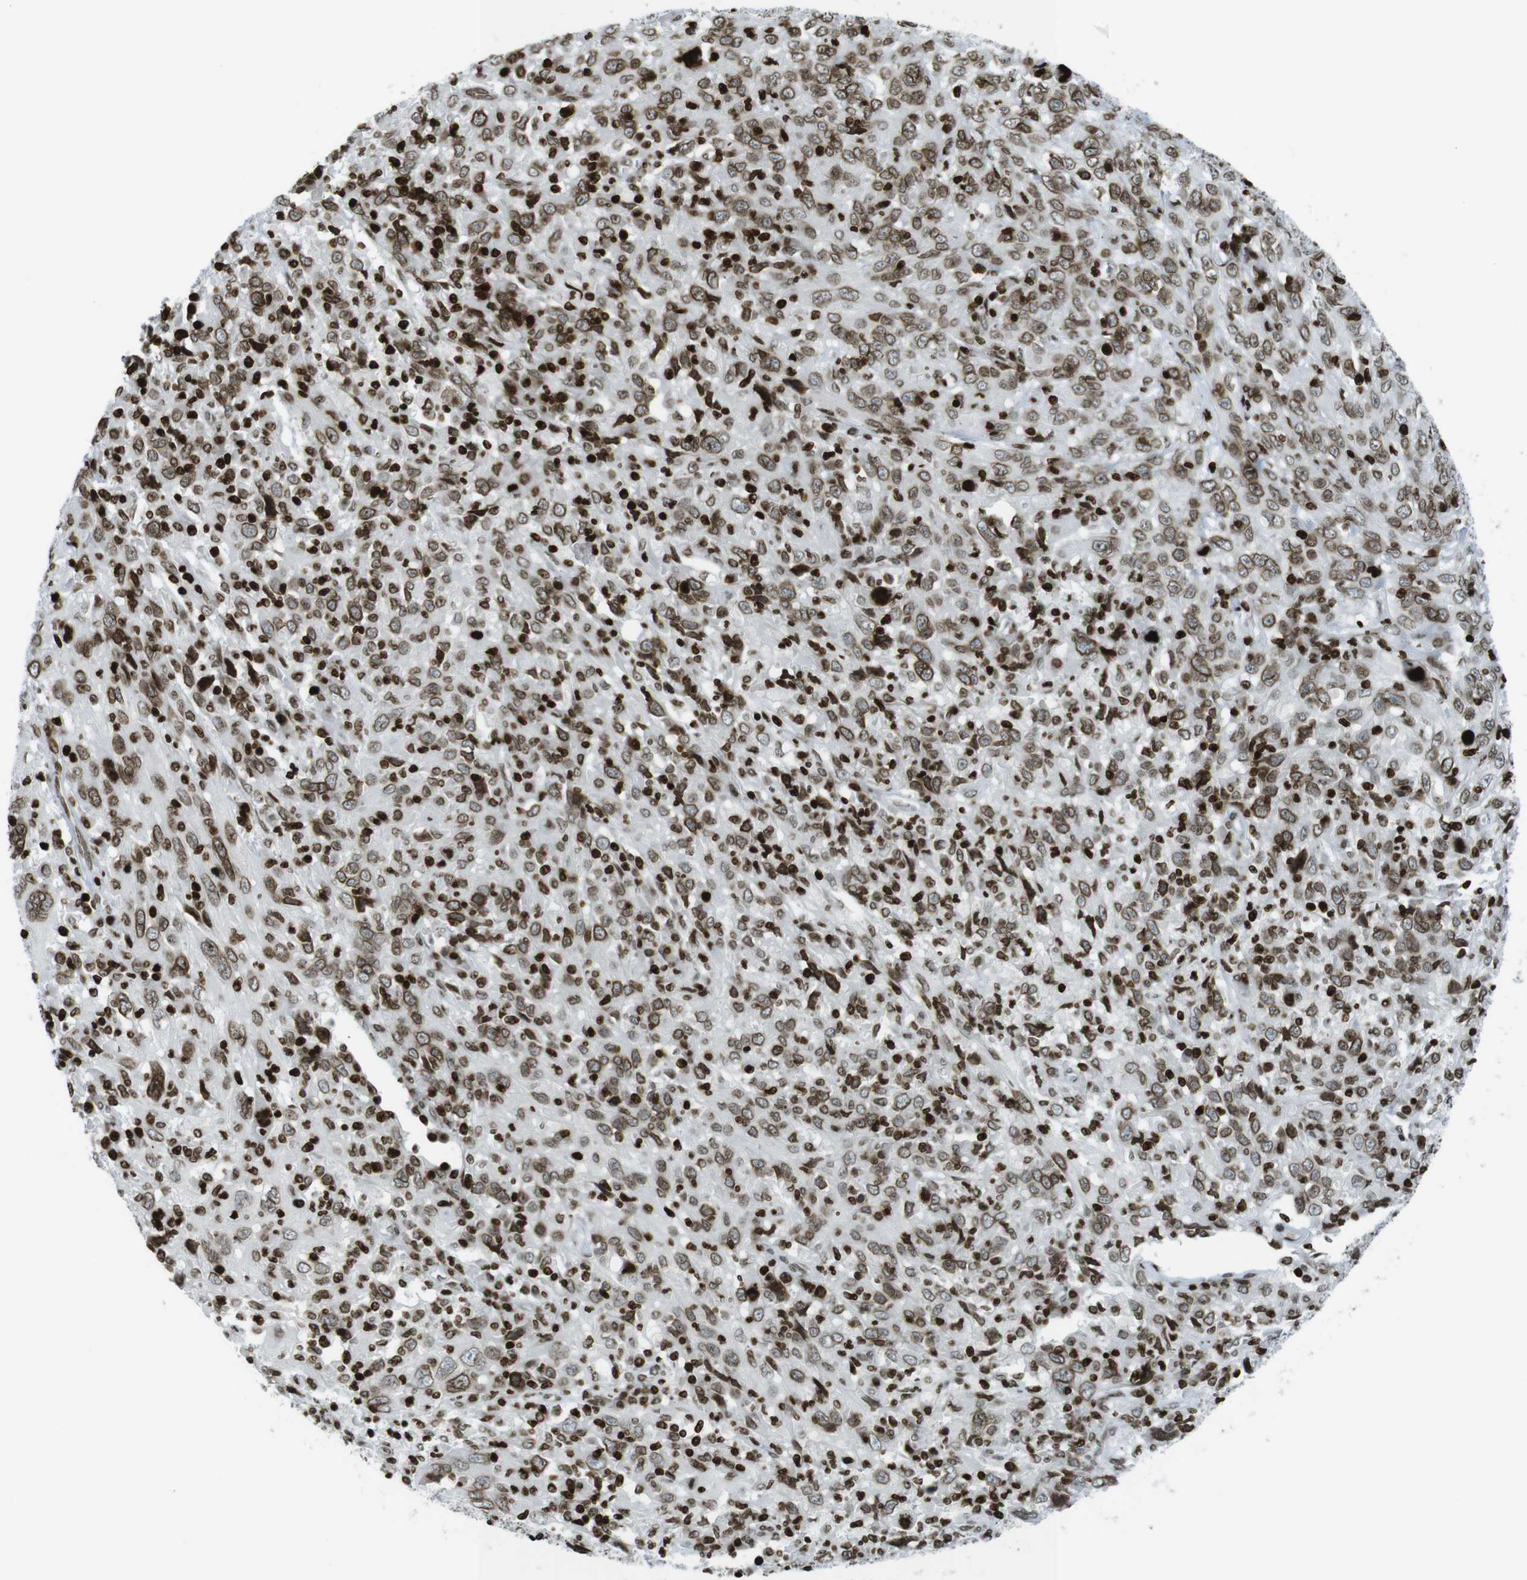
{"staining": {"intensity": "moderate", "quantity": ">75%", "location": "nuclear"}, "tissue": "cervical cancer", "cell_type": "Tumor cells", "image_type": "cancer", "snomed": [{"axis": "morphology", "description": "Squamous cell carcinoma, NOS"}, {"axis": "topography", "description": "Cervix"}], "caption": "IHC photomicrograph of neoplastic tissue: squamous cell carcinoma (cervical) stained using immunohistochemistry displays medium levels of moderate protein expression localized specifically in the nuclear of tumor cells, appearing as a nuclear brown color.", "gene": "H2AC8", "patient": {"sex": "female", "age": 46}}